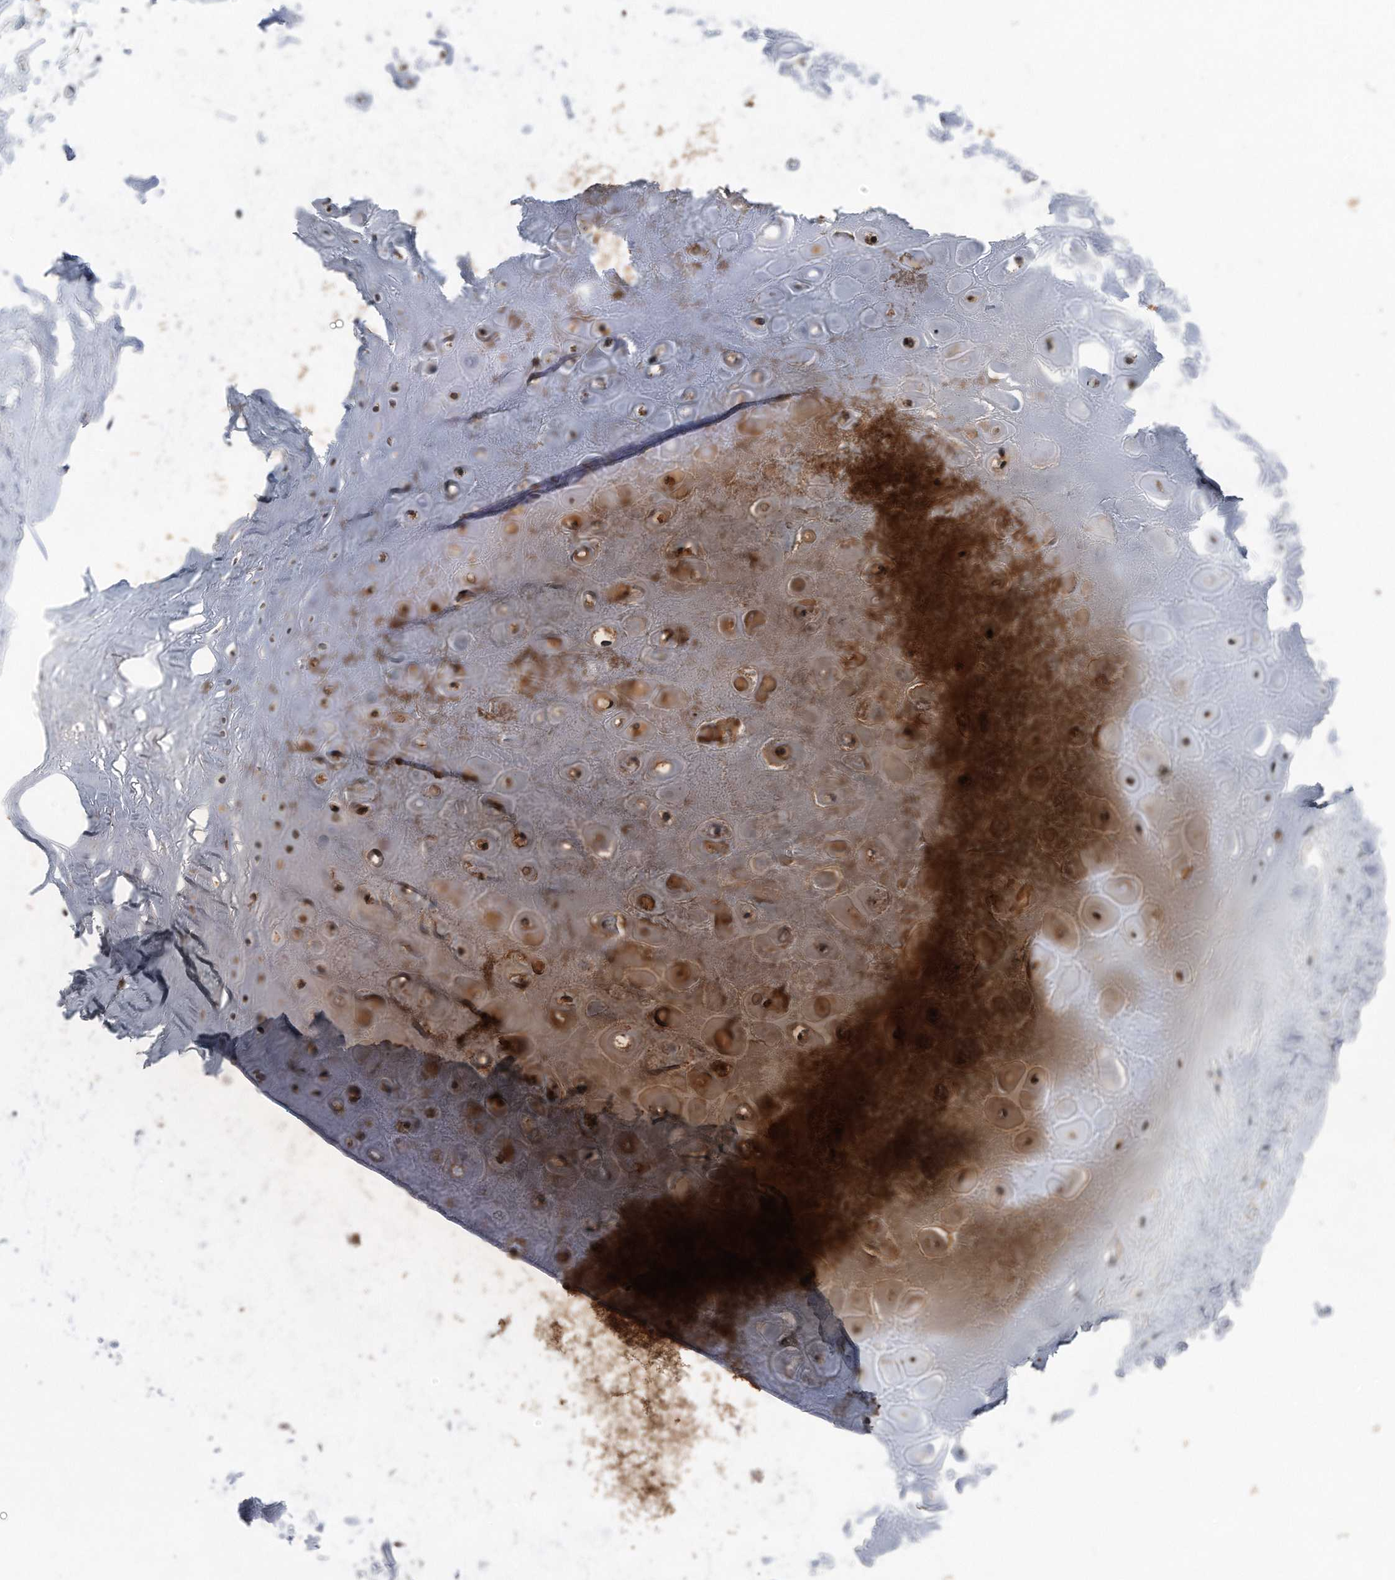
{"staining": {"intensity": "weak", "quantity": ">75%", "location": "cytoplasmic/membranous"}, "tissue": "adipose tissue", "cell_type": "Adipocytes", "image_type": "normal", "snomed": [{"axis": "morphology", "description": "Normal tissue, NOS"}, {"axis": "morphology", "description": "Basal cell carcinoma"}, {"axis": "topography", "description": "Skin"}], "caption": "Adipocytes reveal low levels of weak cytoplasmic/membranous expression in about >75% of cells in benign human adipose tissue. (Stains: DAB (3,3'-diaminobenzidine) in brown, nuclei in blue, Microscopy: brightfield microscopy at high magnification).", "gene": "DST", "patient": {"sex": "female", "age": 89}}